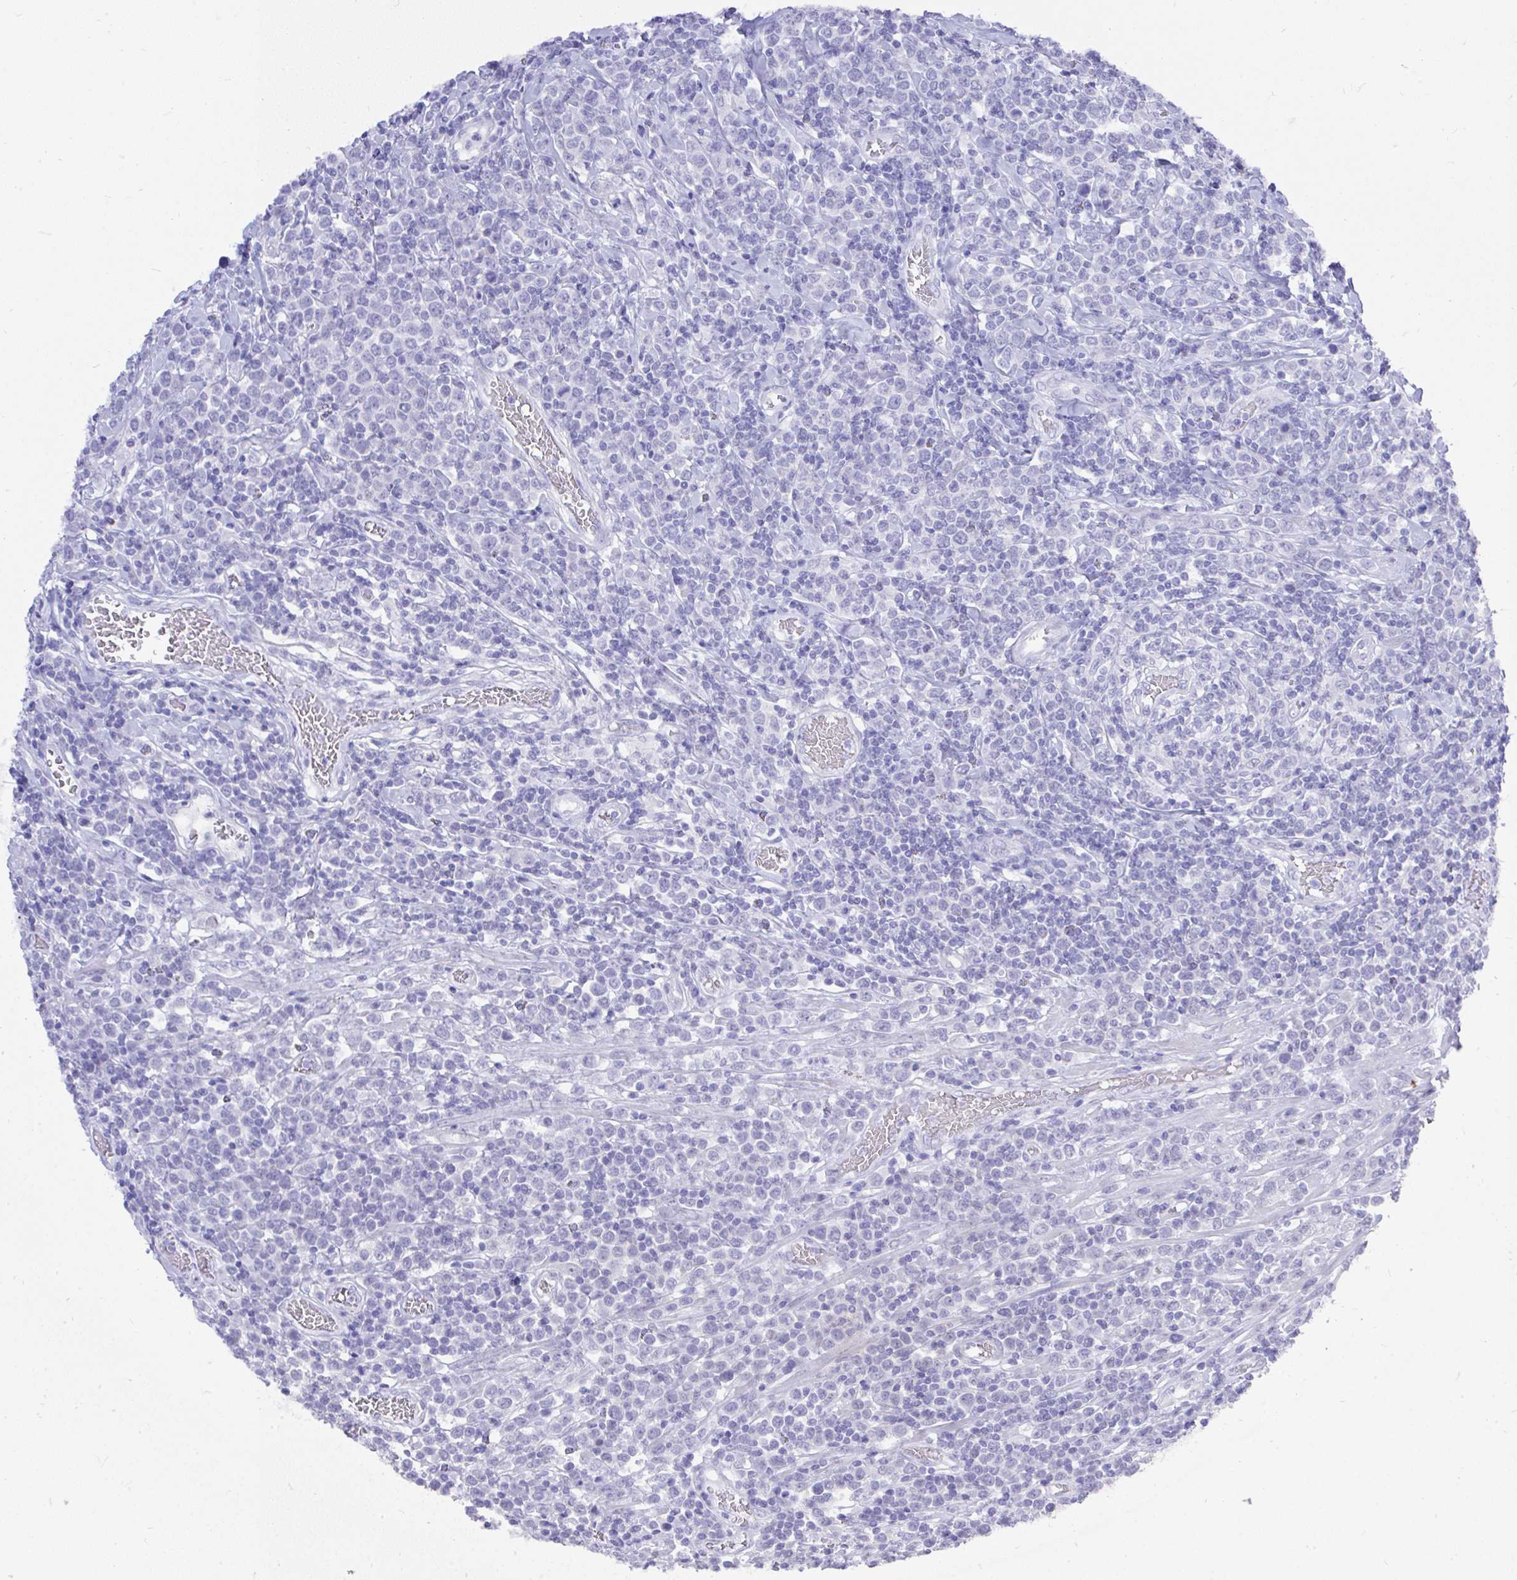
{"staining": {"intensity": "negative", "quantity": "none", "location": "none"}, "tissue": "lymphoma", "cell_type": "Tumor cells", "image_type": "cancer", "snomed": [{"axis": "morphology", "description": "Malignant lymphoma, non-Hodgkin's type, High grade"}, {"axis": "topography", "description": "Soft tissue"}], "caption": "Histopathology image shows no significant protein positivity in tumor cells of high-grade malignant lymphoma, non-Hodgkin's type. (DAB IHC visualized using brightfield microscopy, high magnification).", "gene": "MS4A12", "patient": {"sex": "female", "age": 56}}